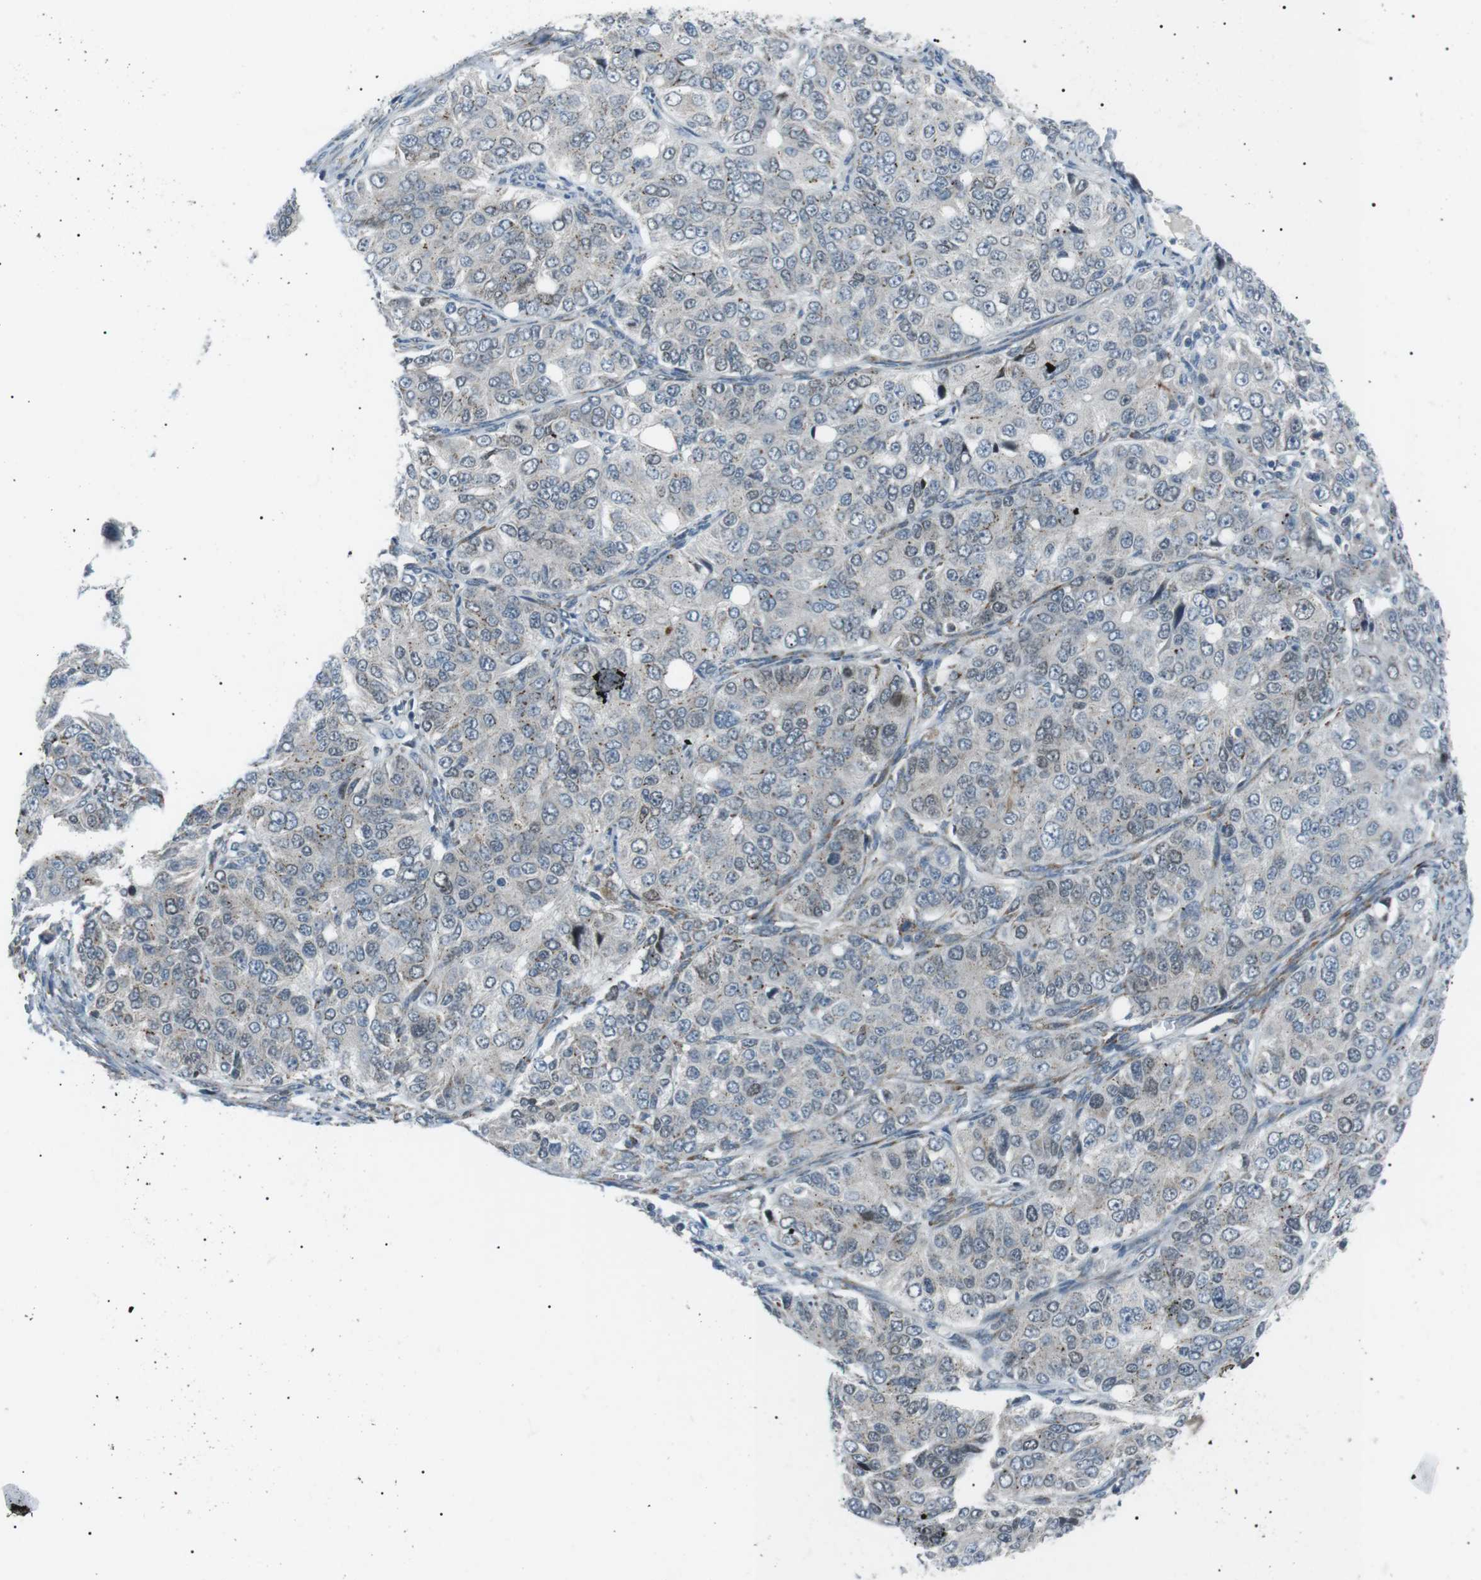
{"staining": {"intensity": "weak", "quantity": "<25%", "location": "cytoplasmic/membranous"}, "tissue": "ovarian cancer", "cell_type": "Tumor cells", "image_type": "cancer", "snomed": [{"axis": "morphology", "description": "Carcinoma, endometroid"}, {"axis": "topography", "description": "Ovary"}], "caption": "This is an IHC micrograph of ovarian cancer (endometroid carcinoma). There is no expression in tumor cells.", "gene": "ARID5B", "patient": {"sex": "female", "age": 51}}